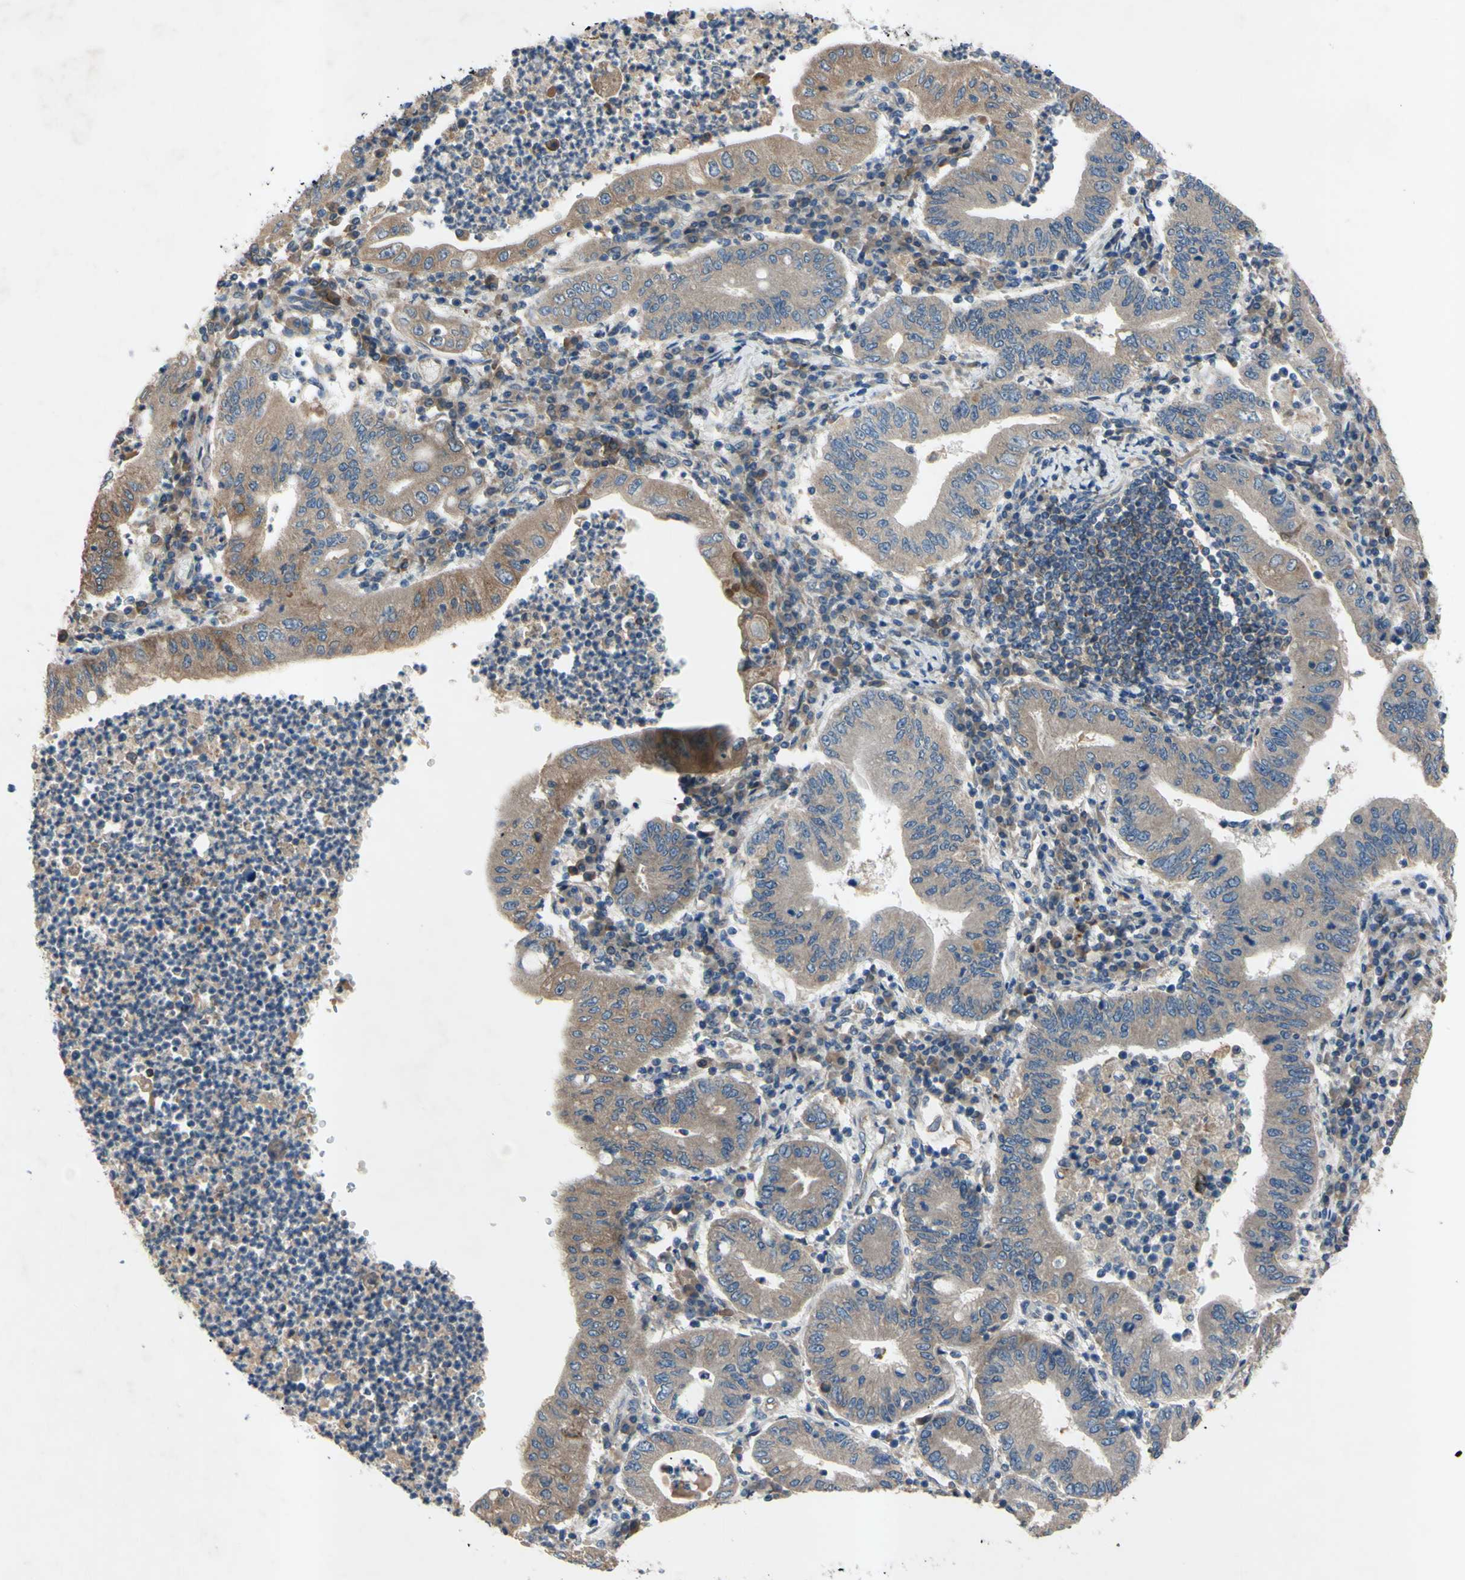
{"staining": {"intensity": "weak", "quantity": ">75%", "location": "cytoplasmic/membranous"}, "tissue": "stomach cancer", "cell_type": "Tumor cells", "image_type": "cancer", "snomed": [{"axis": "morphology", "description": "Normal tissue, NOS"}, {"axis": "morphology", "description": "Adenocarcinoma, NOS"}, {"axis": "topography", "description": "Esophagus"}, {"axis": "topography", "description": "Stomach, upper"}, {"axis": "topography", "description": "Peripheral nerve tissue"}], "caption": "Protein staining displays weak cytoplasmic/membranous staining in approximately >75% of tumor cells in stomach cancer (adenocarcinoma). (Brightfield microscopy of DAB IHC at high magnification).", "gene": "HILPDA", "patient": {"sex": "male", "age": 62}}